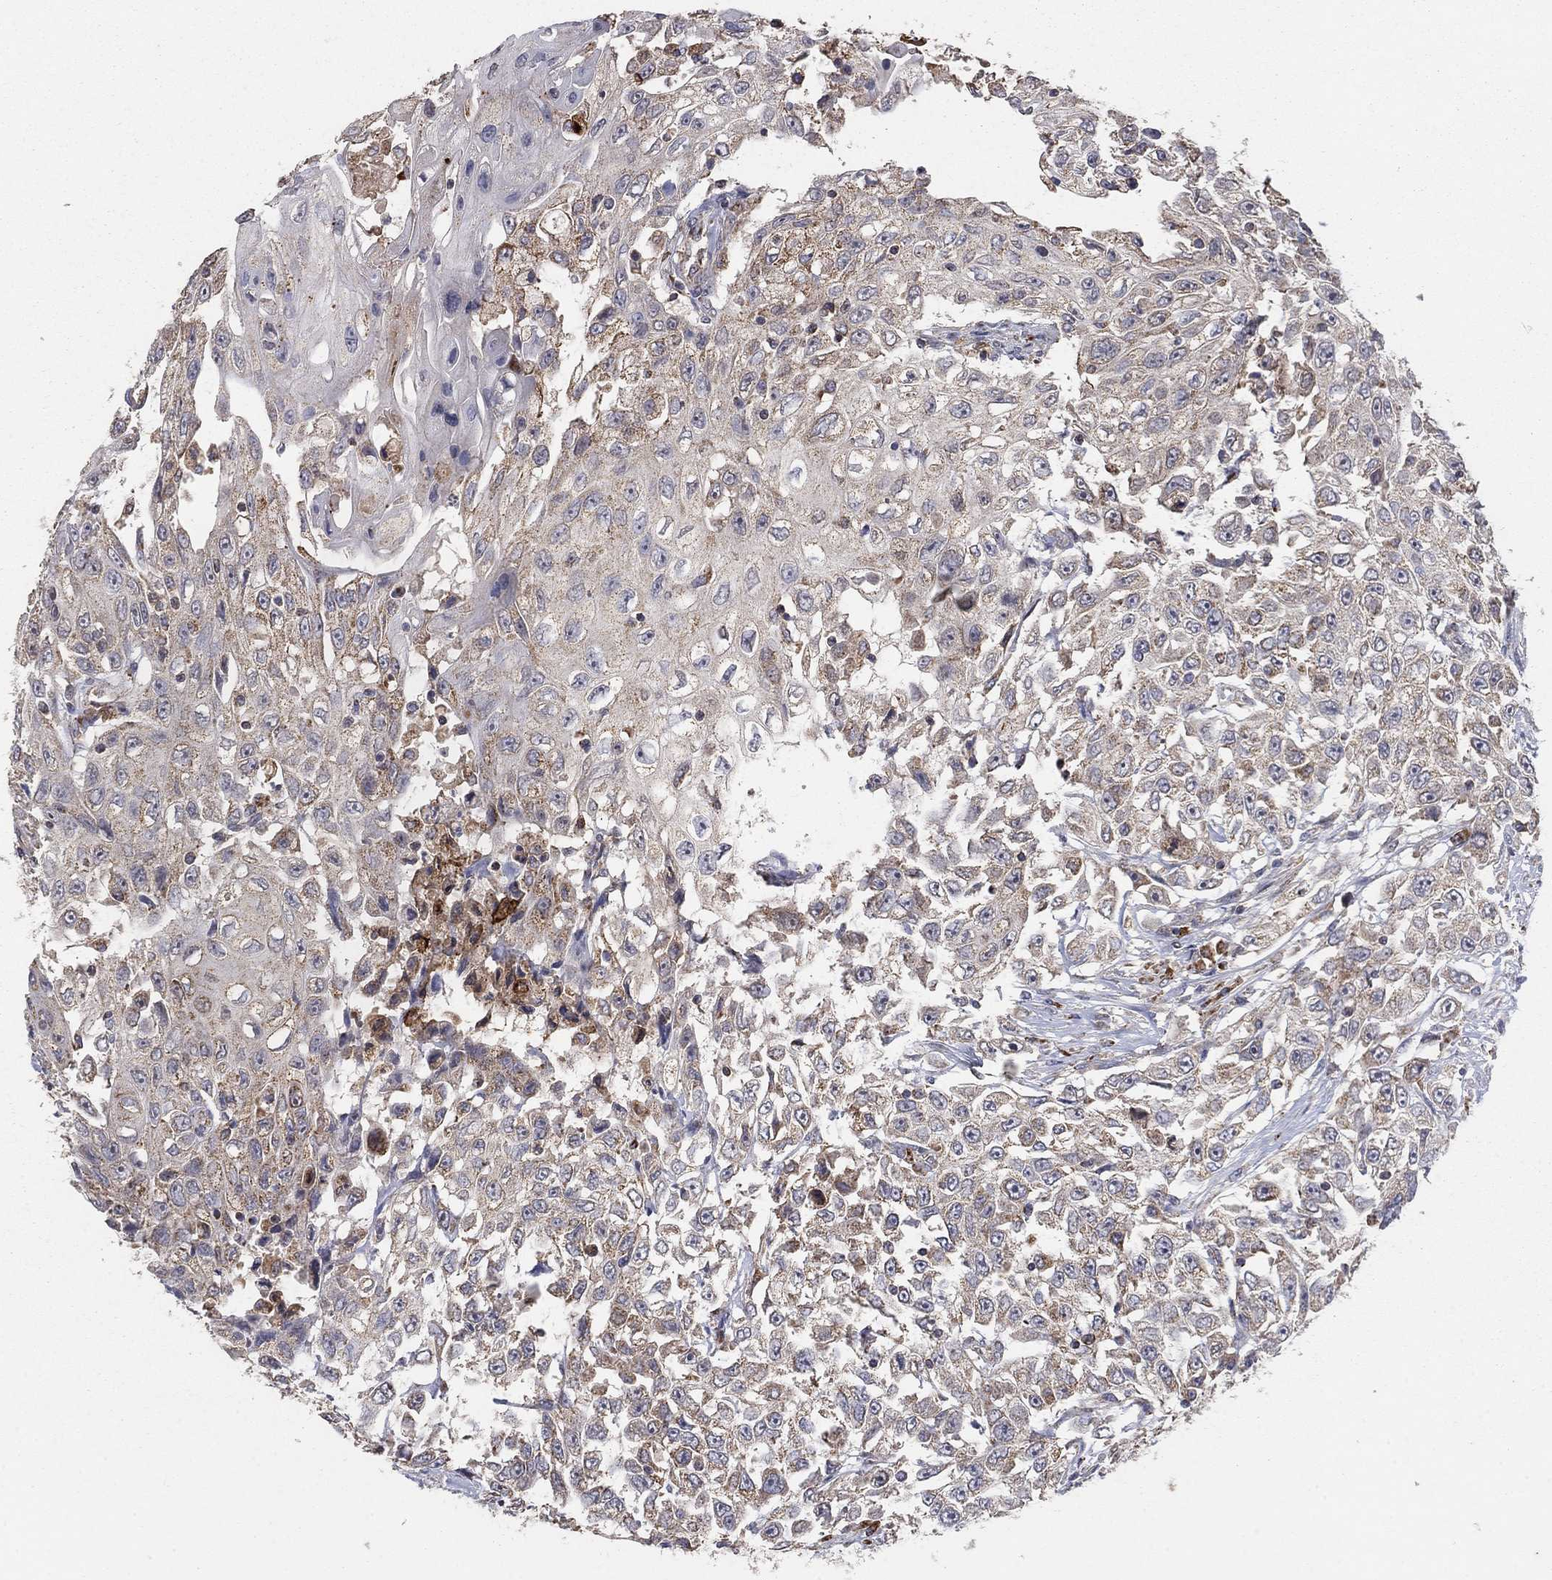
{"staining": {"intensity": "weak", "quantity": ">75%", "location": "cytoplasmic/membranous"}, "tissue": "urothelial cancer", "cell_type": "Tumor cells", "image_type": "cancer", "snomed": [{"axis": "morphology", "description": "Urothelial carcinoma, High grade"}, {"axis": "topography", "description": "Urinary bladder"}], "caption": "About >75% of tumor cells in human urothelial cancer exhibit weak cytoplasmic/membranous protein staining as visualized by brown immunohistochemical staining.", "gene": "GPSM1", "patient": {"sex": "female", "age": 56}}